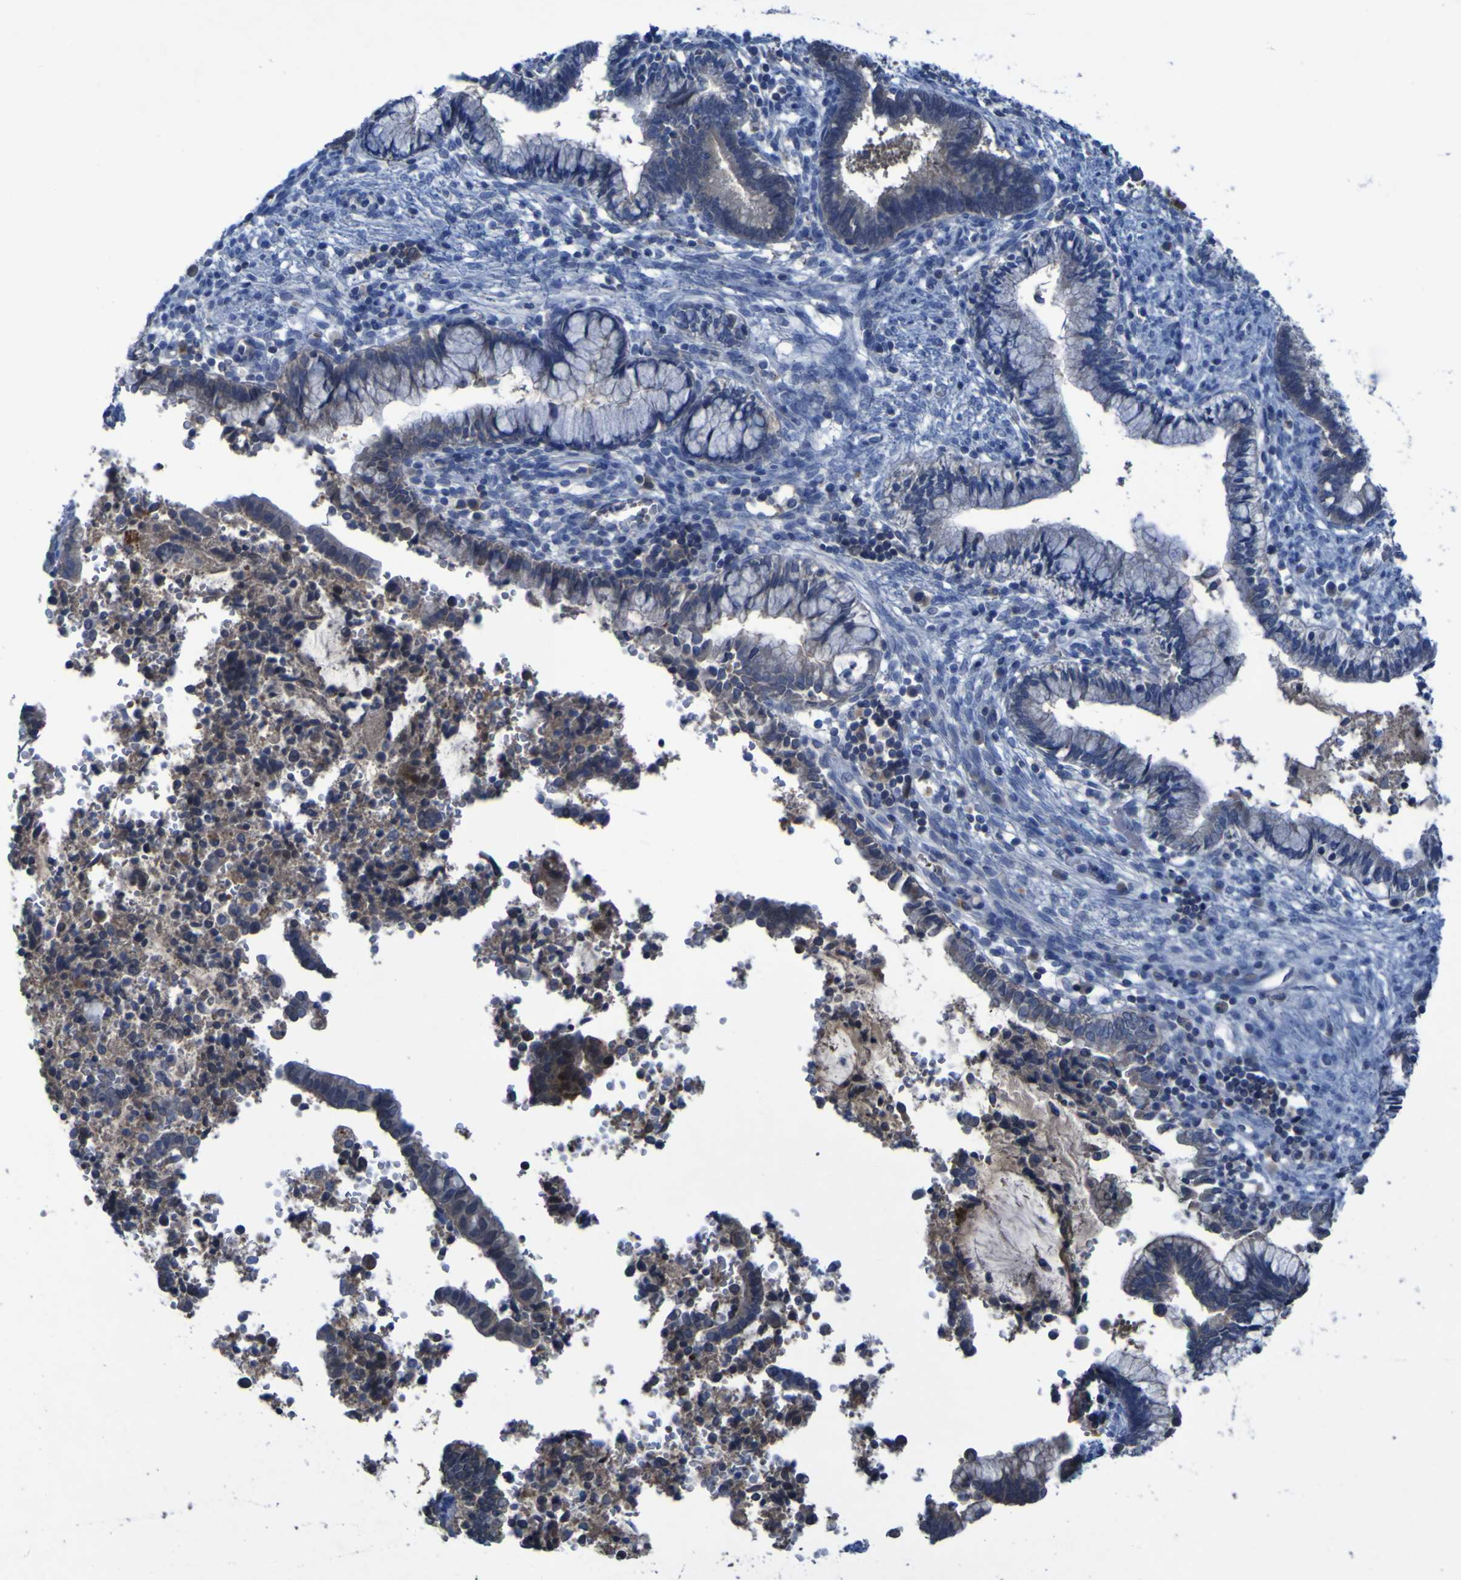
{"staining": {"intensity": "negative", "quantity": "none", "location": "none"}, "tissue": "cervical cancer", "cell_type": "Tumor cells", "image_type": "cancer", "snomed": [{"axis": "morphology", "description": "Adenocarcinoma, NOS"}, {"axis": "topography", "description": "Cervix"}], "caption": "Tumor cells show no significant expression in cervical adenocarcinoma.", "gene": "SGK2", "patient": {"sex": "female", "age": 44}}